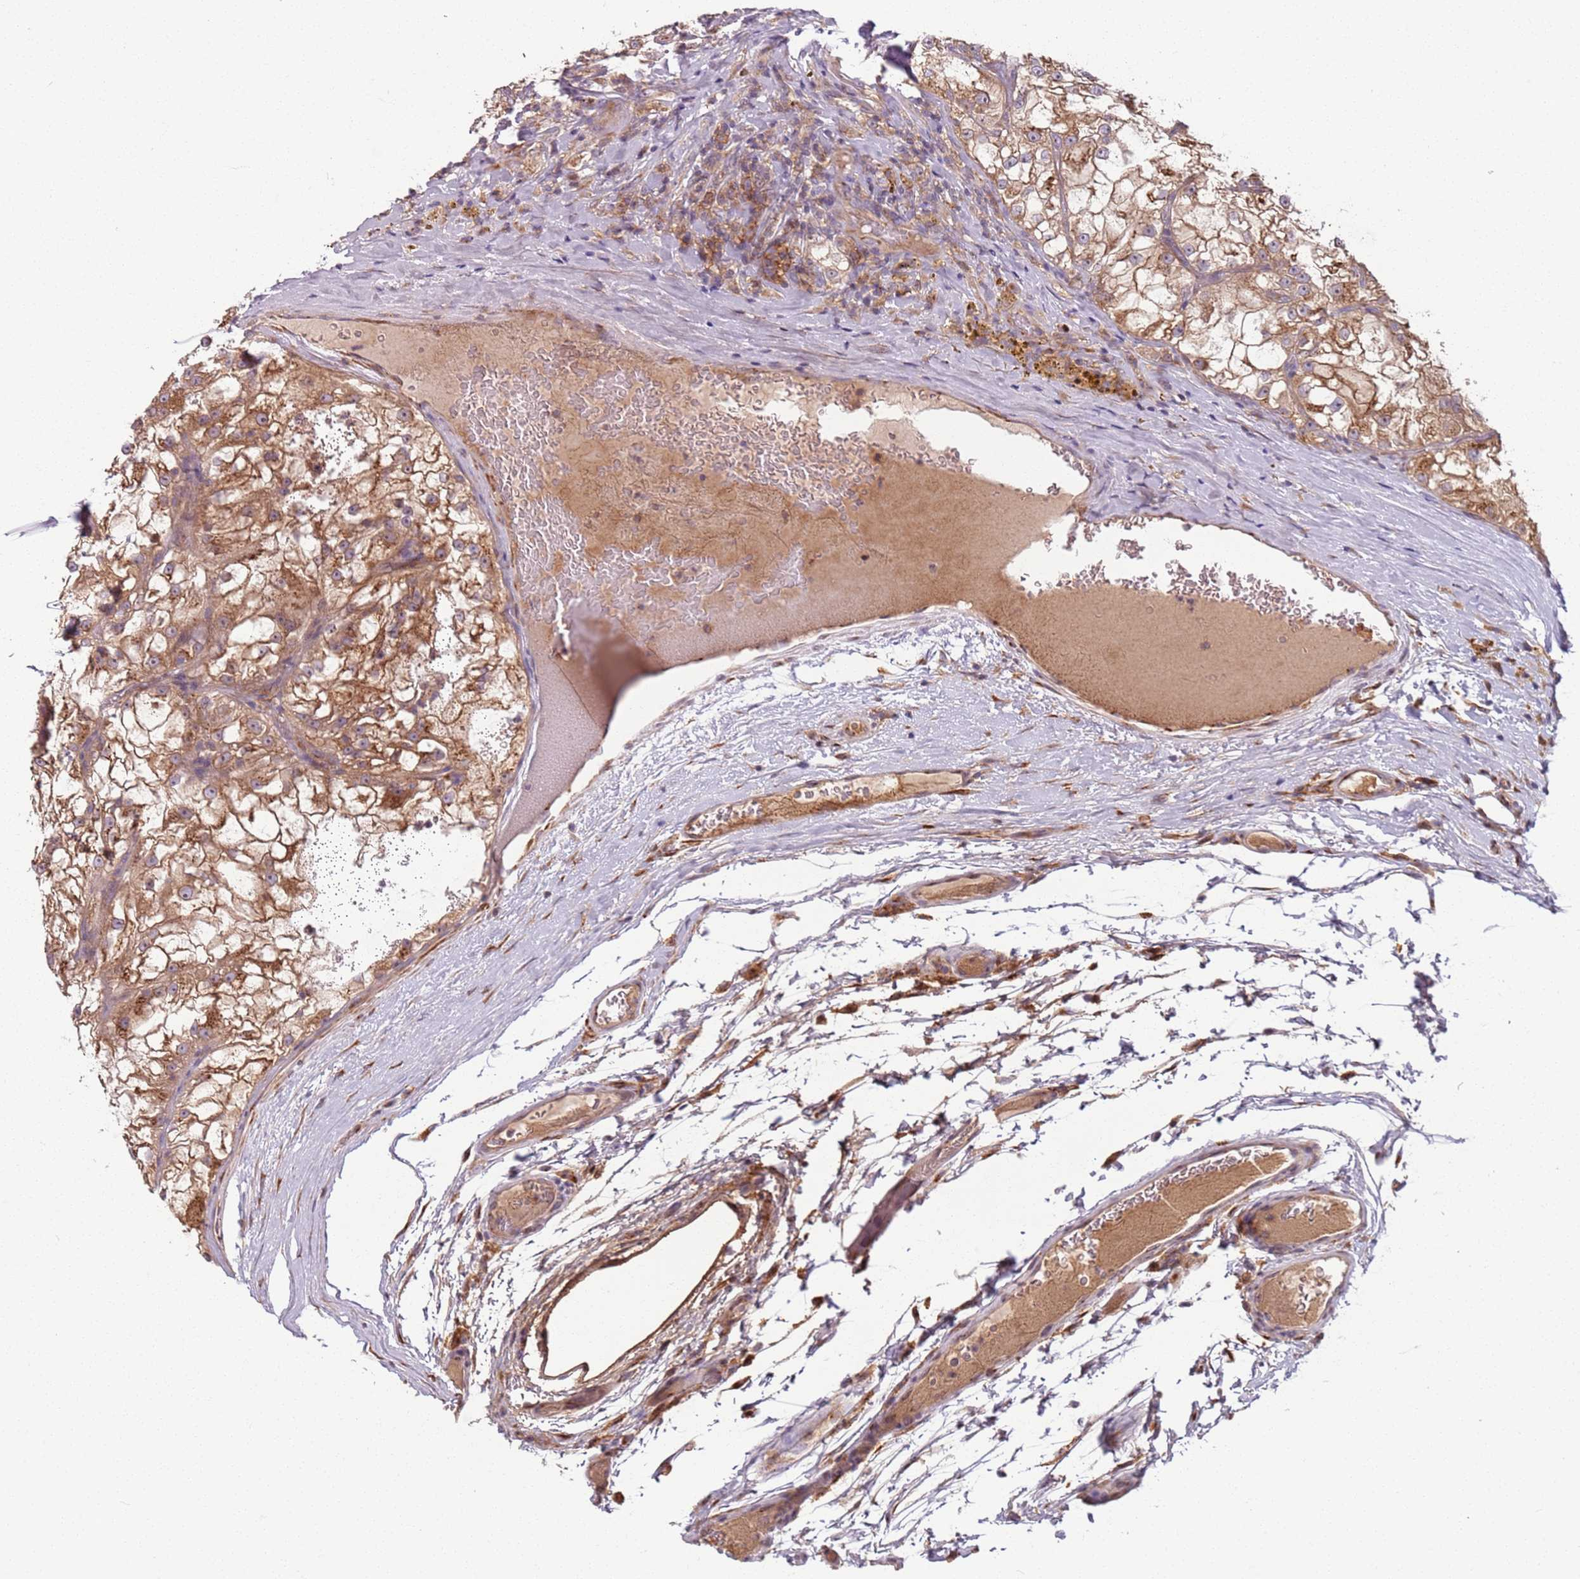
{"staining": {"intensity": "moderate", "quantity": ">75%", "location": "cytoplasmic/membranous"}, "tissue": "renal cancer", "cell_type": "Tumor cells", "image_type": "cancer", "snomed": [{"axis": "morphology", "description": "Adenocarcinoma, NOS"}, {"axis": "topography", "description": "Kidney"}], "caption": "This is an image of immunohistochemistry staining of renal adenocarcinoma, which shows moderate positivity in the cytoplasmic/membranous of tumor cells.", "gene": "AKTIP", "patient": {"sex": "female", "age": 72}}